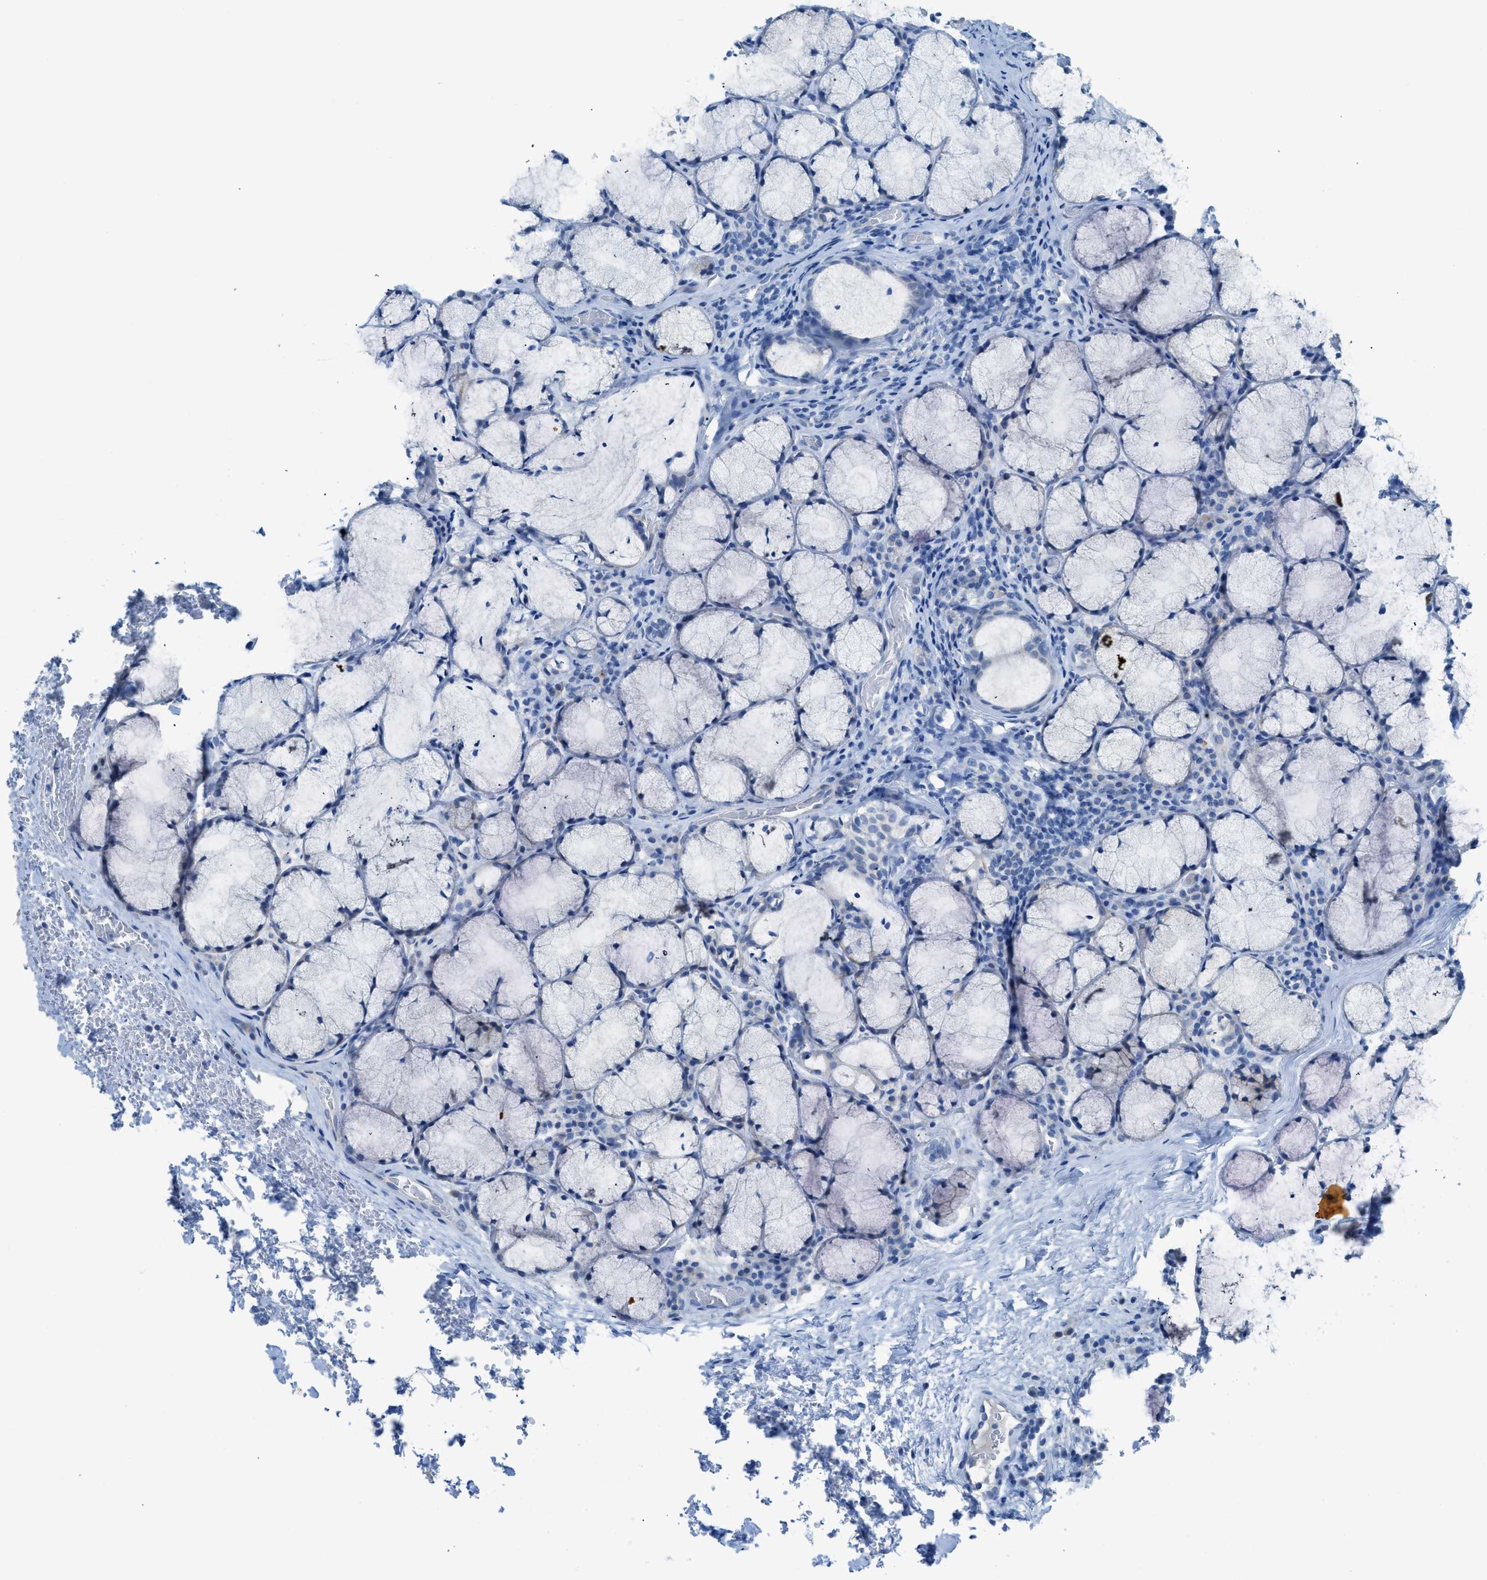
{"staining": {"intensity": "negative", "quantity": "none", "location": "none"}, "tissue": "lymphoma", "cell_type": "Tumor cells", "image_type": "cancer", "snomed": [{"axis": "morphology", "description": "Malignant lymphoma, non-Hodgkin's type, High grade"}, {"axis": "topography", "description": "Tonsil"}], "caption": "Lymphoma stained for a protein using IHC shows no expression tumor cells.", "gene": "ACAN", "patient": {"sex": "female", "age": 36}}